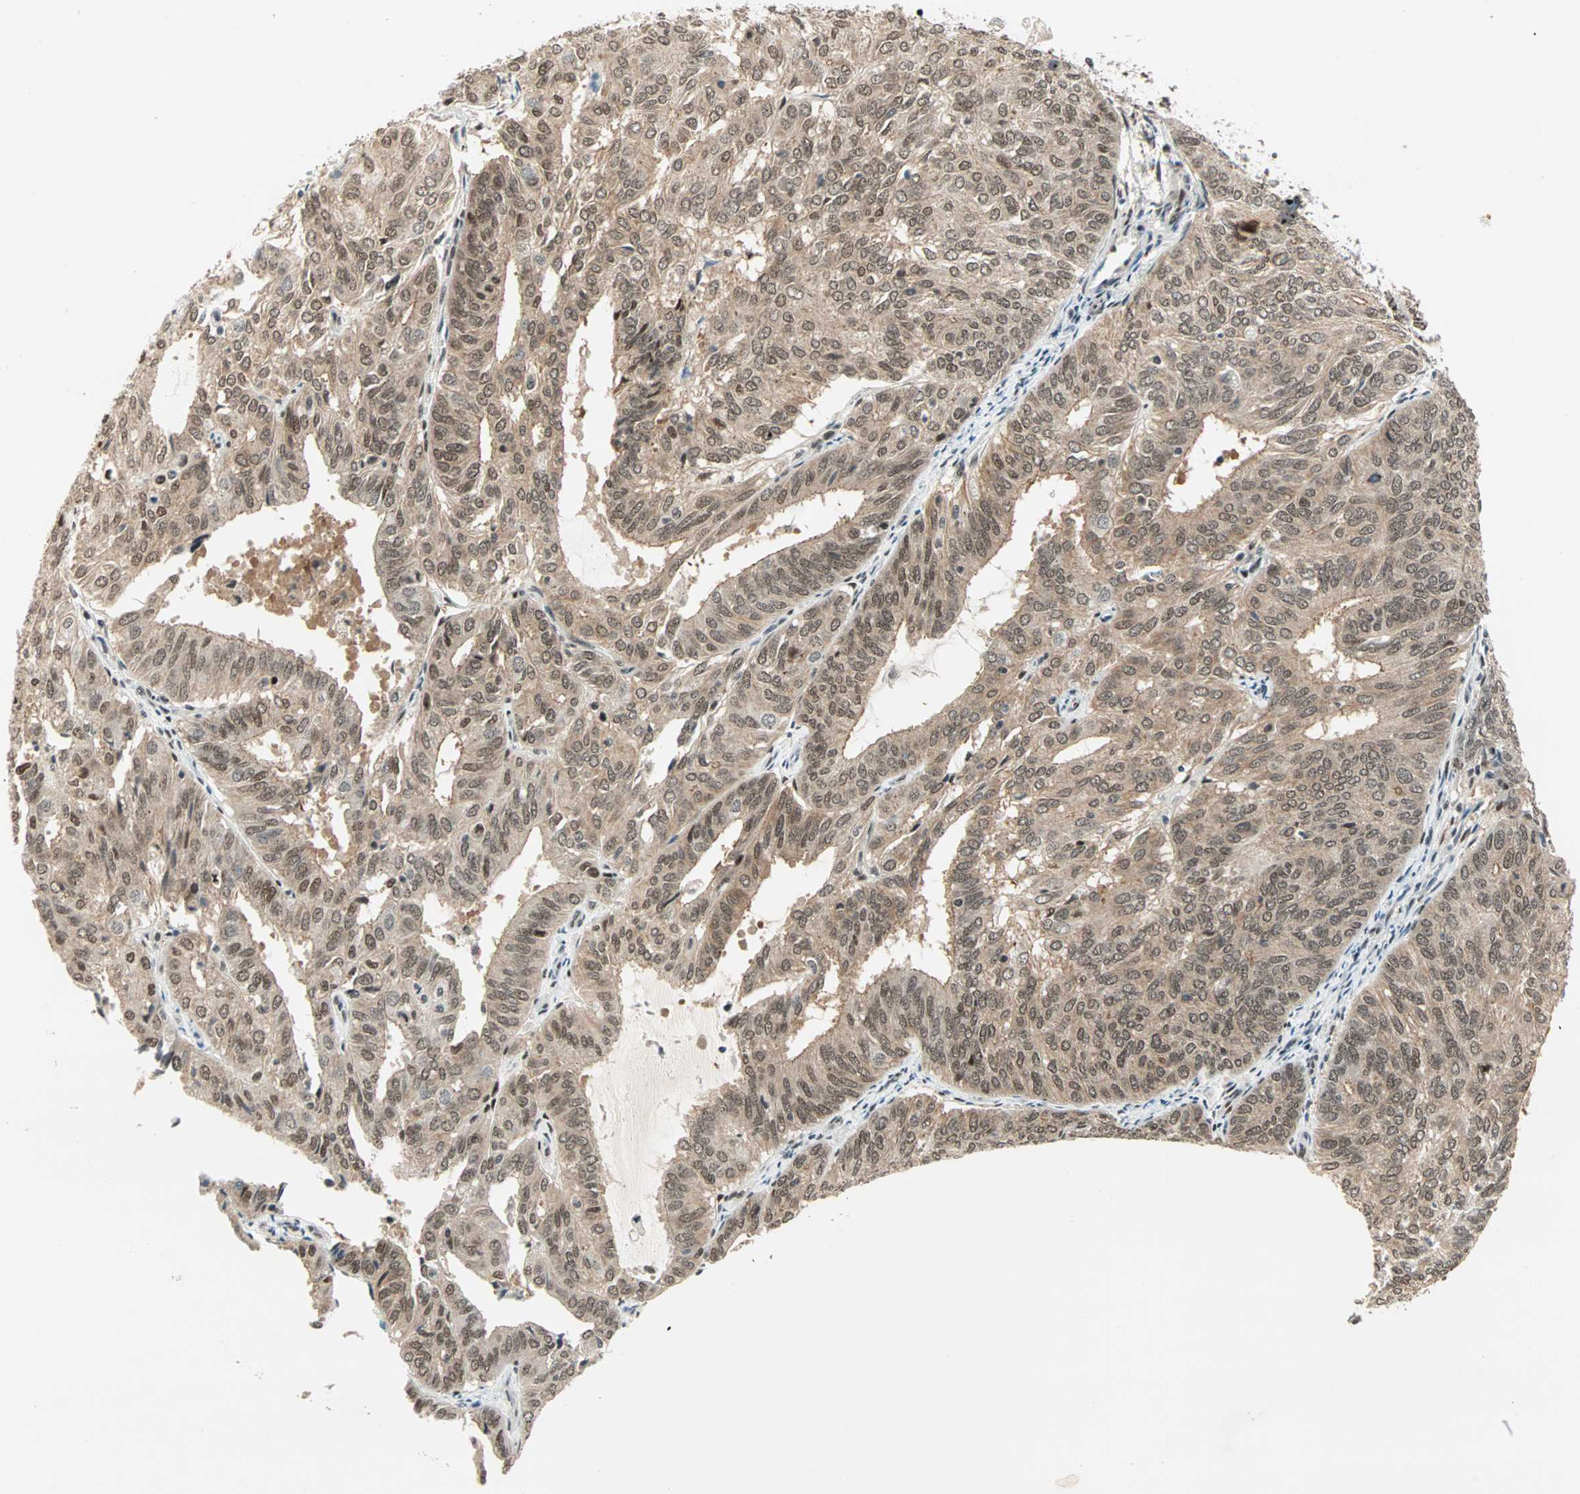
{"staining": {"intensity": "moderate", "quantity": ">75%", "location": "cytoplasmic/membranous,nuclear"}, "tissue": "endometrial cancer", "cell_type": "Tumor cells", "image_type": "cancer", "snomed": [{"axis": "morphology", "description": "Adenocarcinoma, NOS"}, {"axis": "topography", "description": "Uterus"}], "caption": "This photomicrograph shows IHC staining of endometrial adenocarcinoma, with medium moderate cytoplasmic/membranous and nuclear expression in approximately >75% of tumor cells.", "gene": "BLM", "patient": {"sex": "female", "age": 60}}